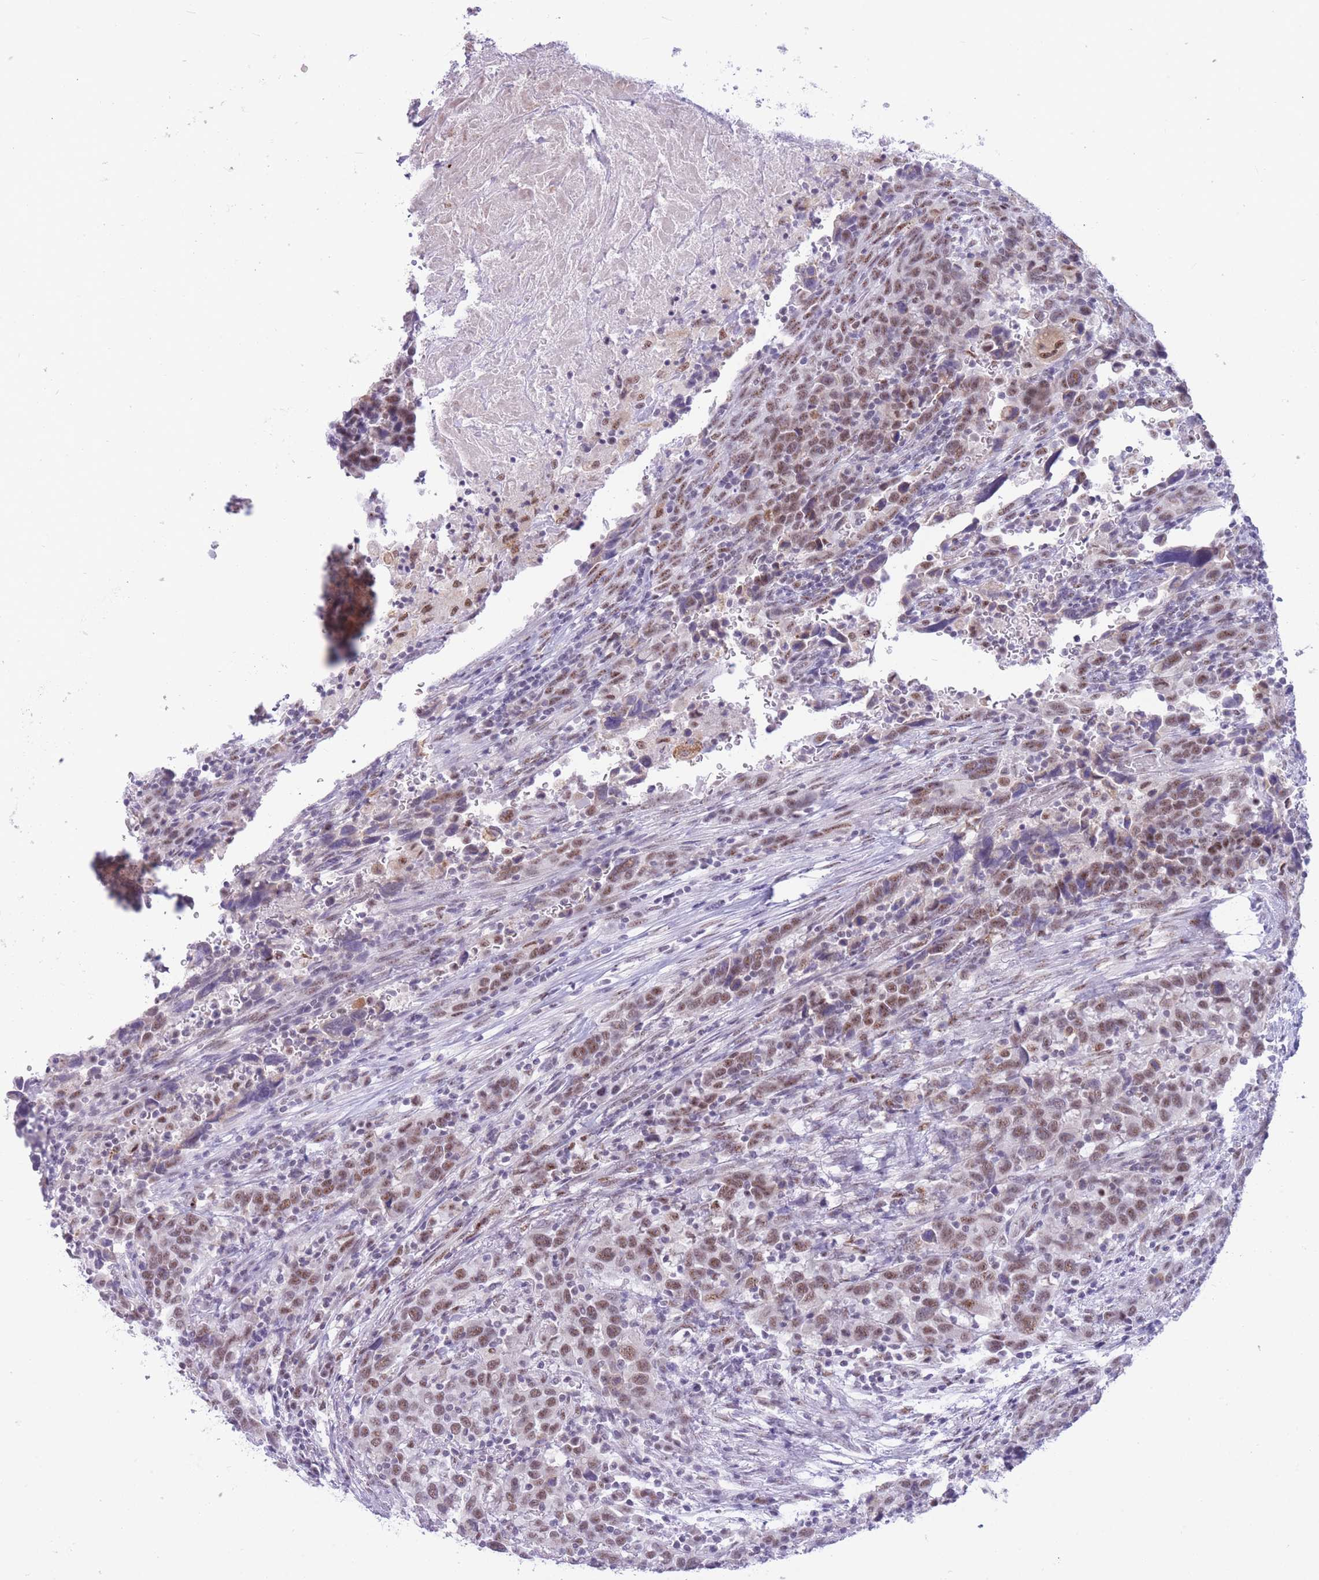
{"staining": {"intensity": "moderate", "quantity": ">75%", "location": "nuclear"}, "tissue": "urothelial cancer", "cell_type": "Tumor cells", "image_type": "cancer", "snomed": [{"axis": "morphology", "description": "Urothelial carcinoma, High grade"}, {"axis": "topography", "description": "Urinary bladder"}], "caption": "This is an image of immunohistochemistry staining of high-grade urothelial carcinoma, which shows moderate staining in the nuclear of tumor cells.", "gene": "CYP2B6", "patient": {"sex": "male", "age": 61}}